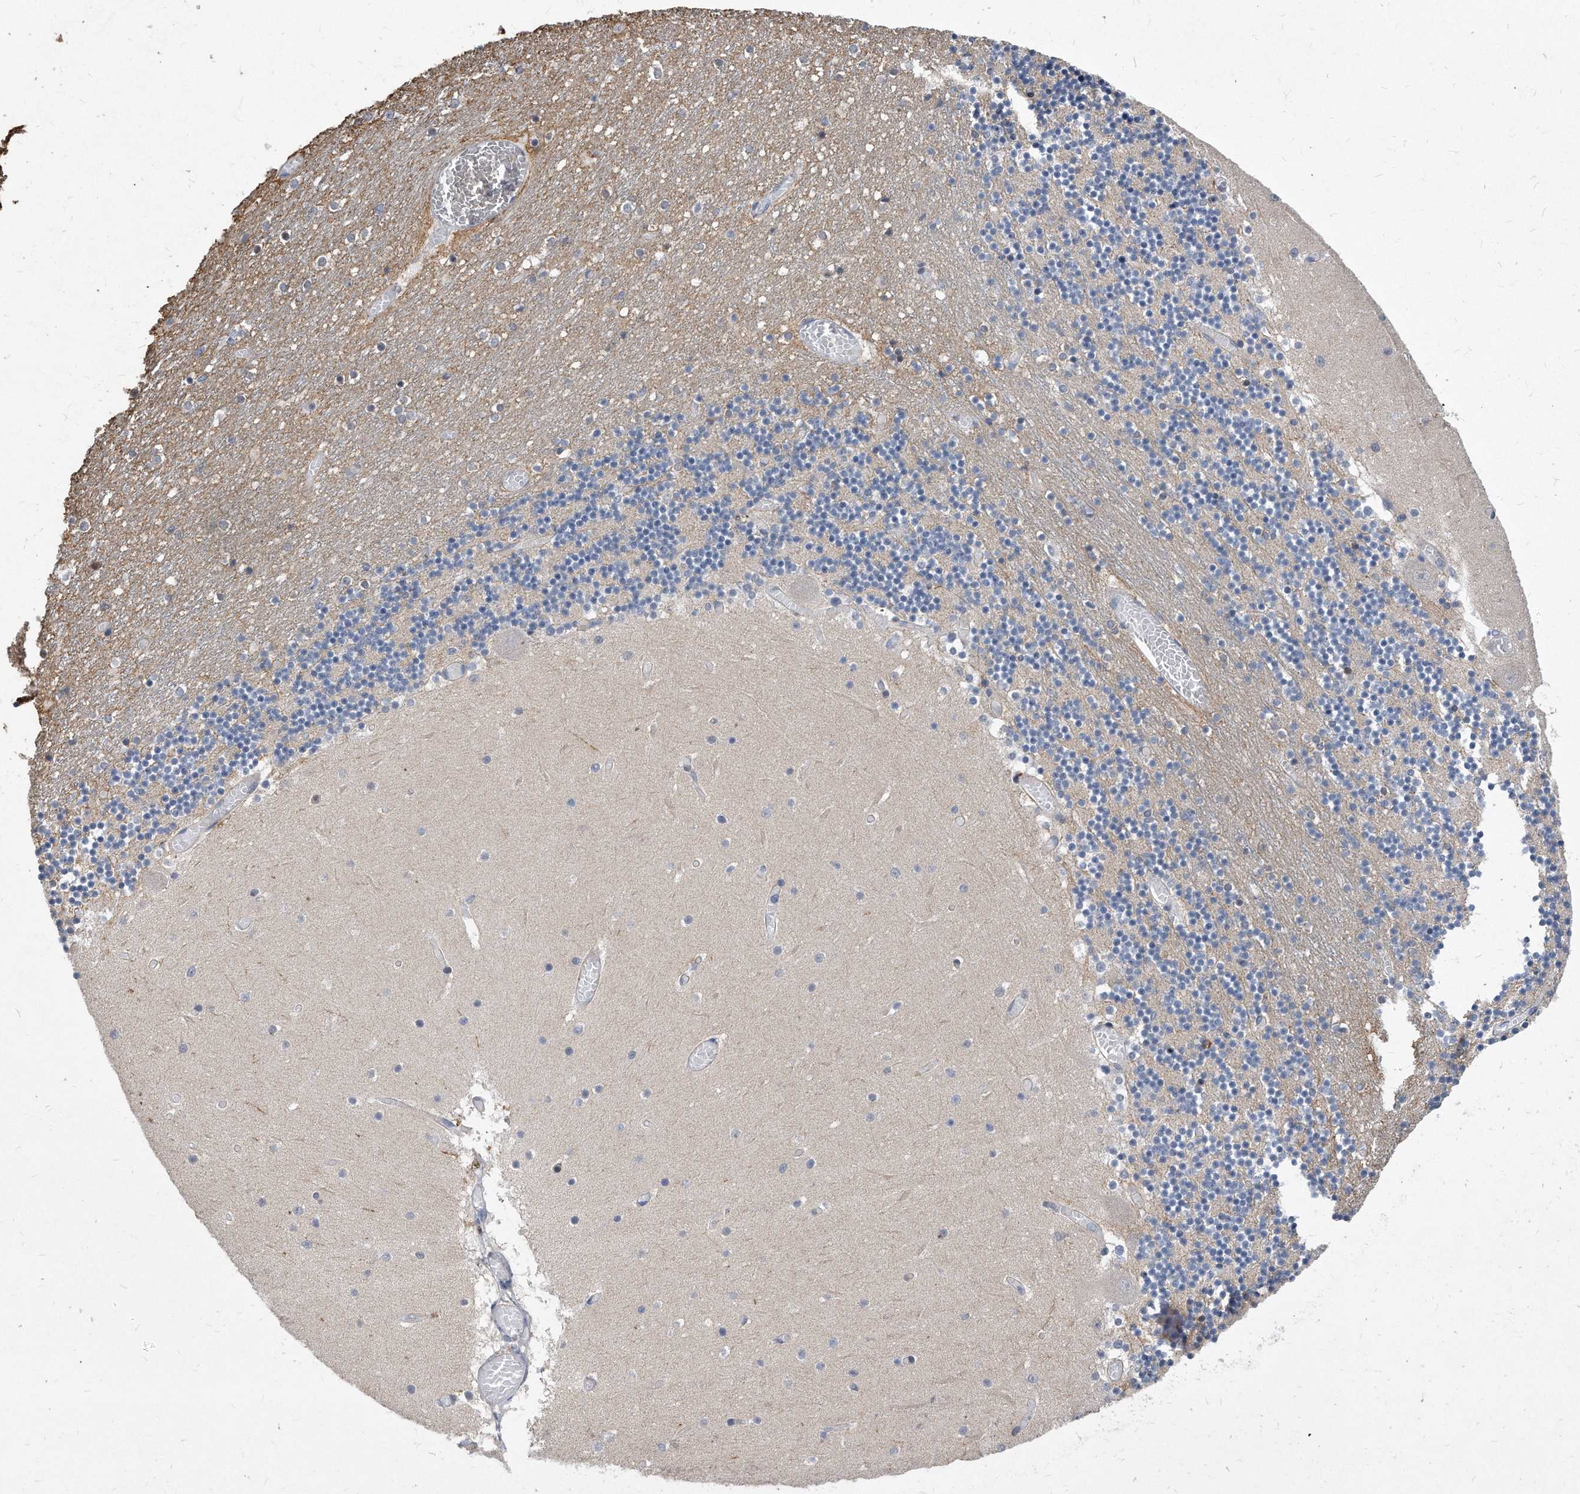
{"staining": {"intensity": "negative", "quantity": "none", "location": "none"}, "tissue": "cerebellum", "cell_type": "Cells in granular layer", "image_type": "normal", "snomed": [{"axis": "morphology", "description": "Normal tissue, NOS"}, {"axis": "topography", "description": "Cerebellum"}], "caption": "Image shows no significant protein expression in cells in granular layer of benign cerebellum.", "gene": "ATG5", "patient": {"sex": "female", "age": 28}}